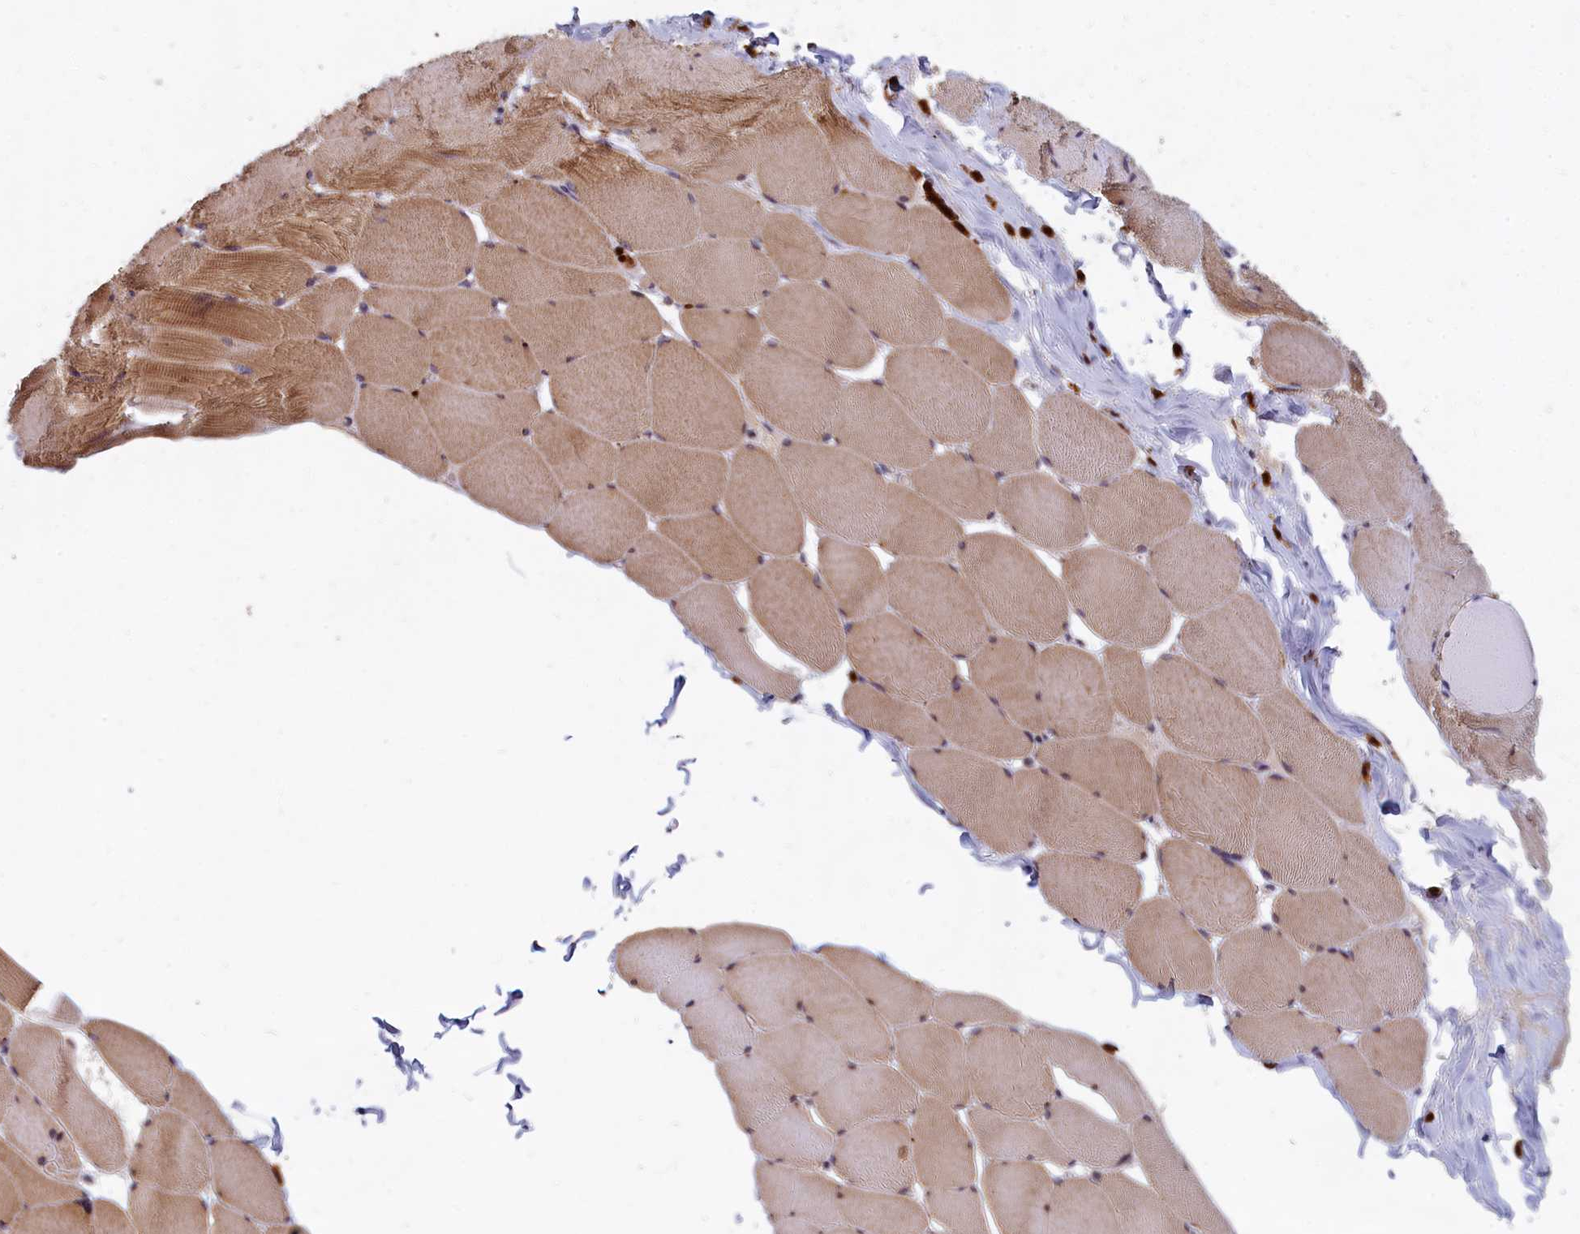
{"staining": {"intensity": "moderate", "quantity": ">75%", "location": "cytoplasmic/membranous"}, "tissue": "skeletal muscle", "cell_type": "Myocytes", "image_type": "normal", "snomed": [{"axis": "morphology", "description": "Normal tissue, NOS"}, {"axis": "topography", "description": "Skeletal muscle"}], "caption": "Moderate cytoplasmic/membranous positivity for a protein is seen in about >75% of myocytes of unremarkable skeletal muscle using immunohistochemistry (IHC).", "gene": "EPB41L4B", "patient": {"sex": "male", "age": 62}}